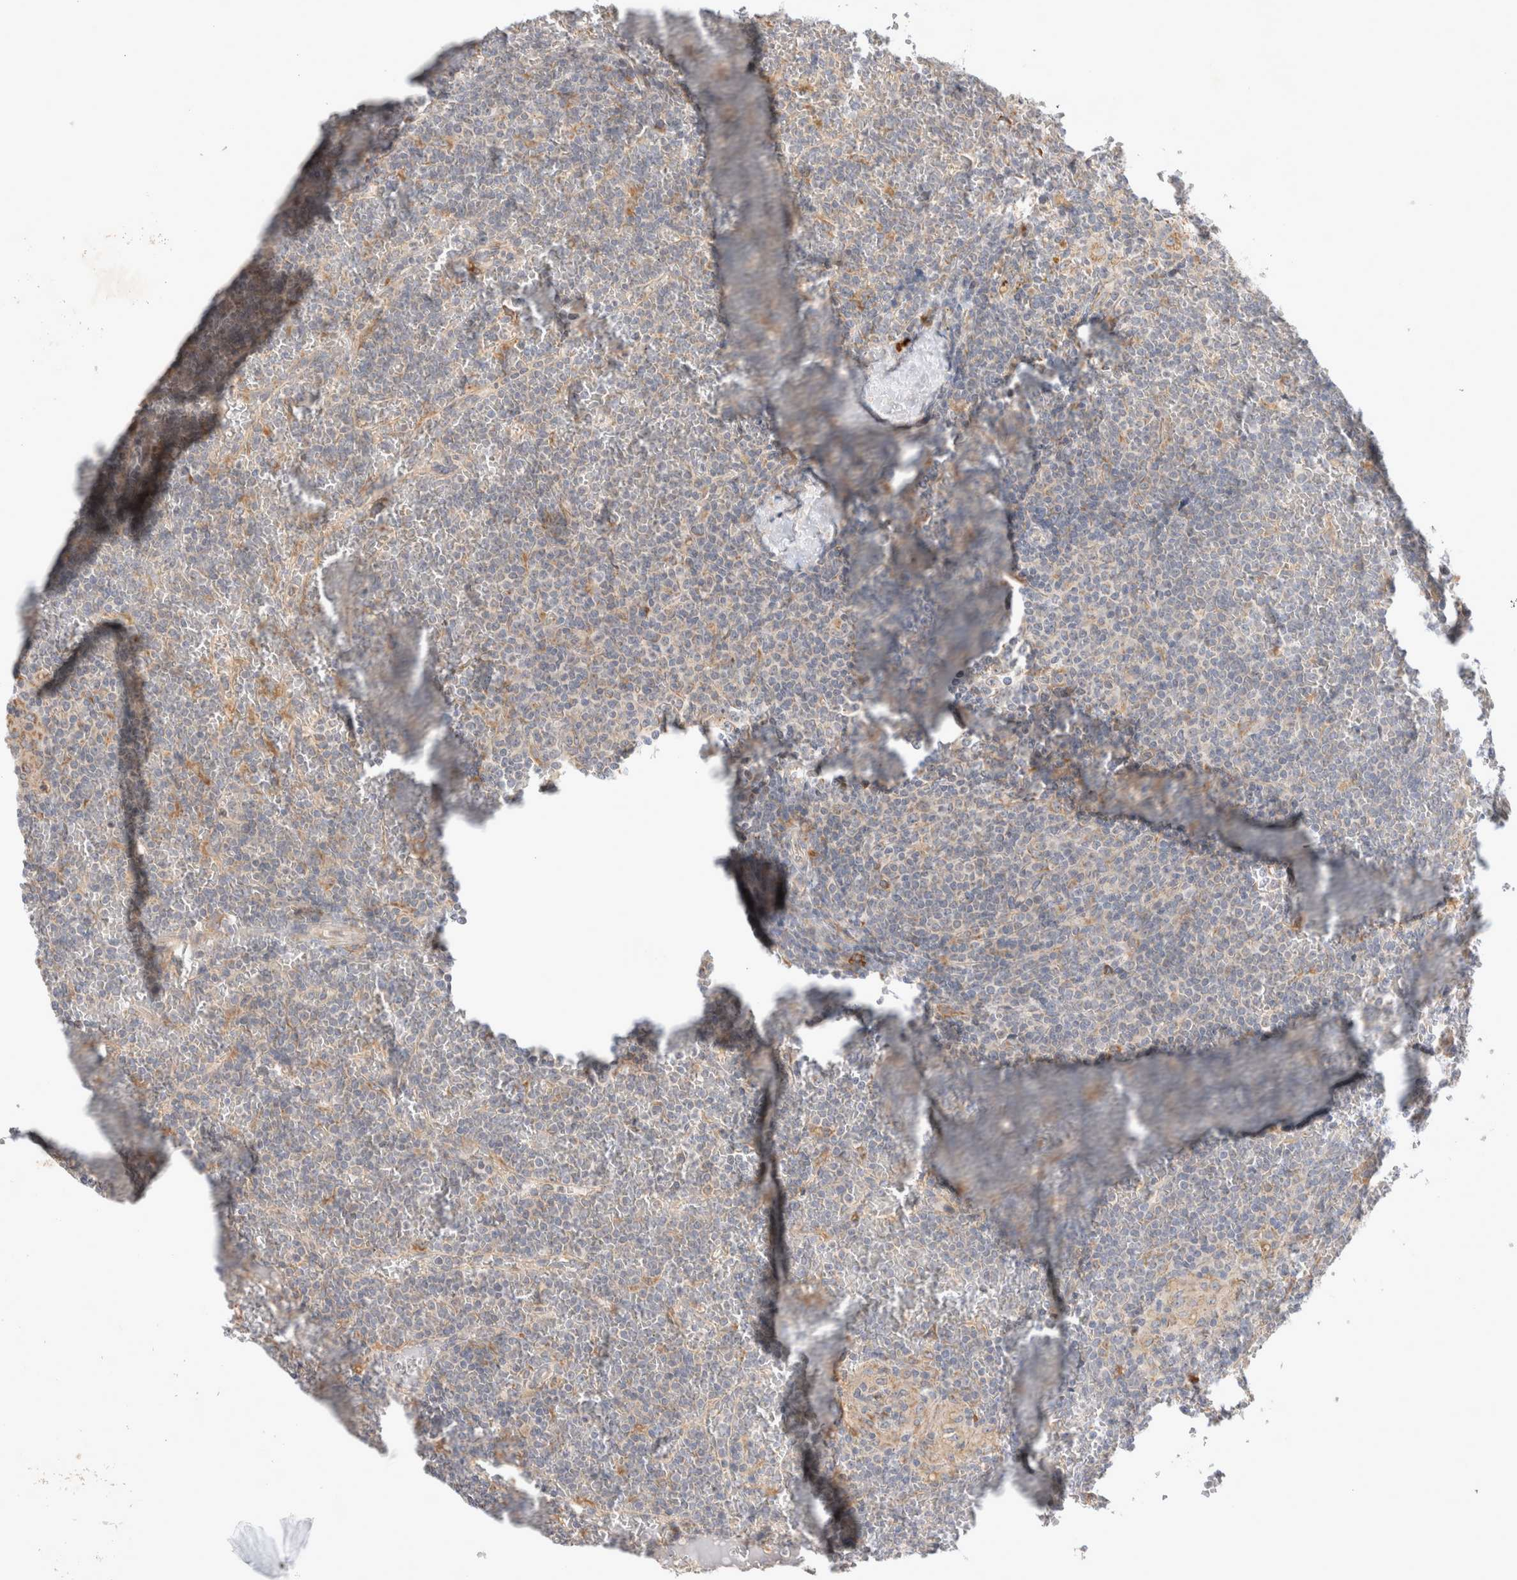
{"staining": {"intensity": "negative", "quantity": "none", "location": "none"}, "tissue": "lymphoma", "cell_type": "Tumor cells", "image_type": "cancer", "snomed": [{"axis": "morphology", "description": "Malignant lymphoma, non-Hodgkin's type, Low grade"}, {"axis": "topography", "description": "Spleen"}], "caption": "A micrograph of human lymphoma is negative for staining in tumor cells. (DAB IHC, high magnification).", "gene": "NEDD4L", "patient": {"sex": "female", "age": 19}}